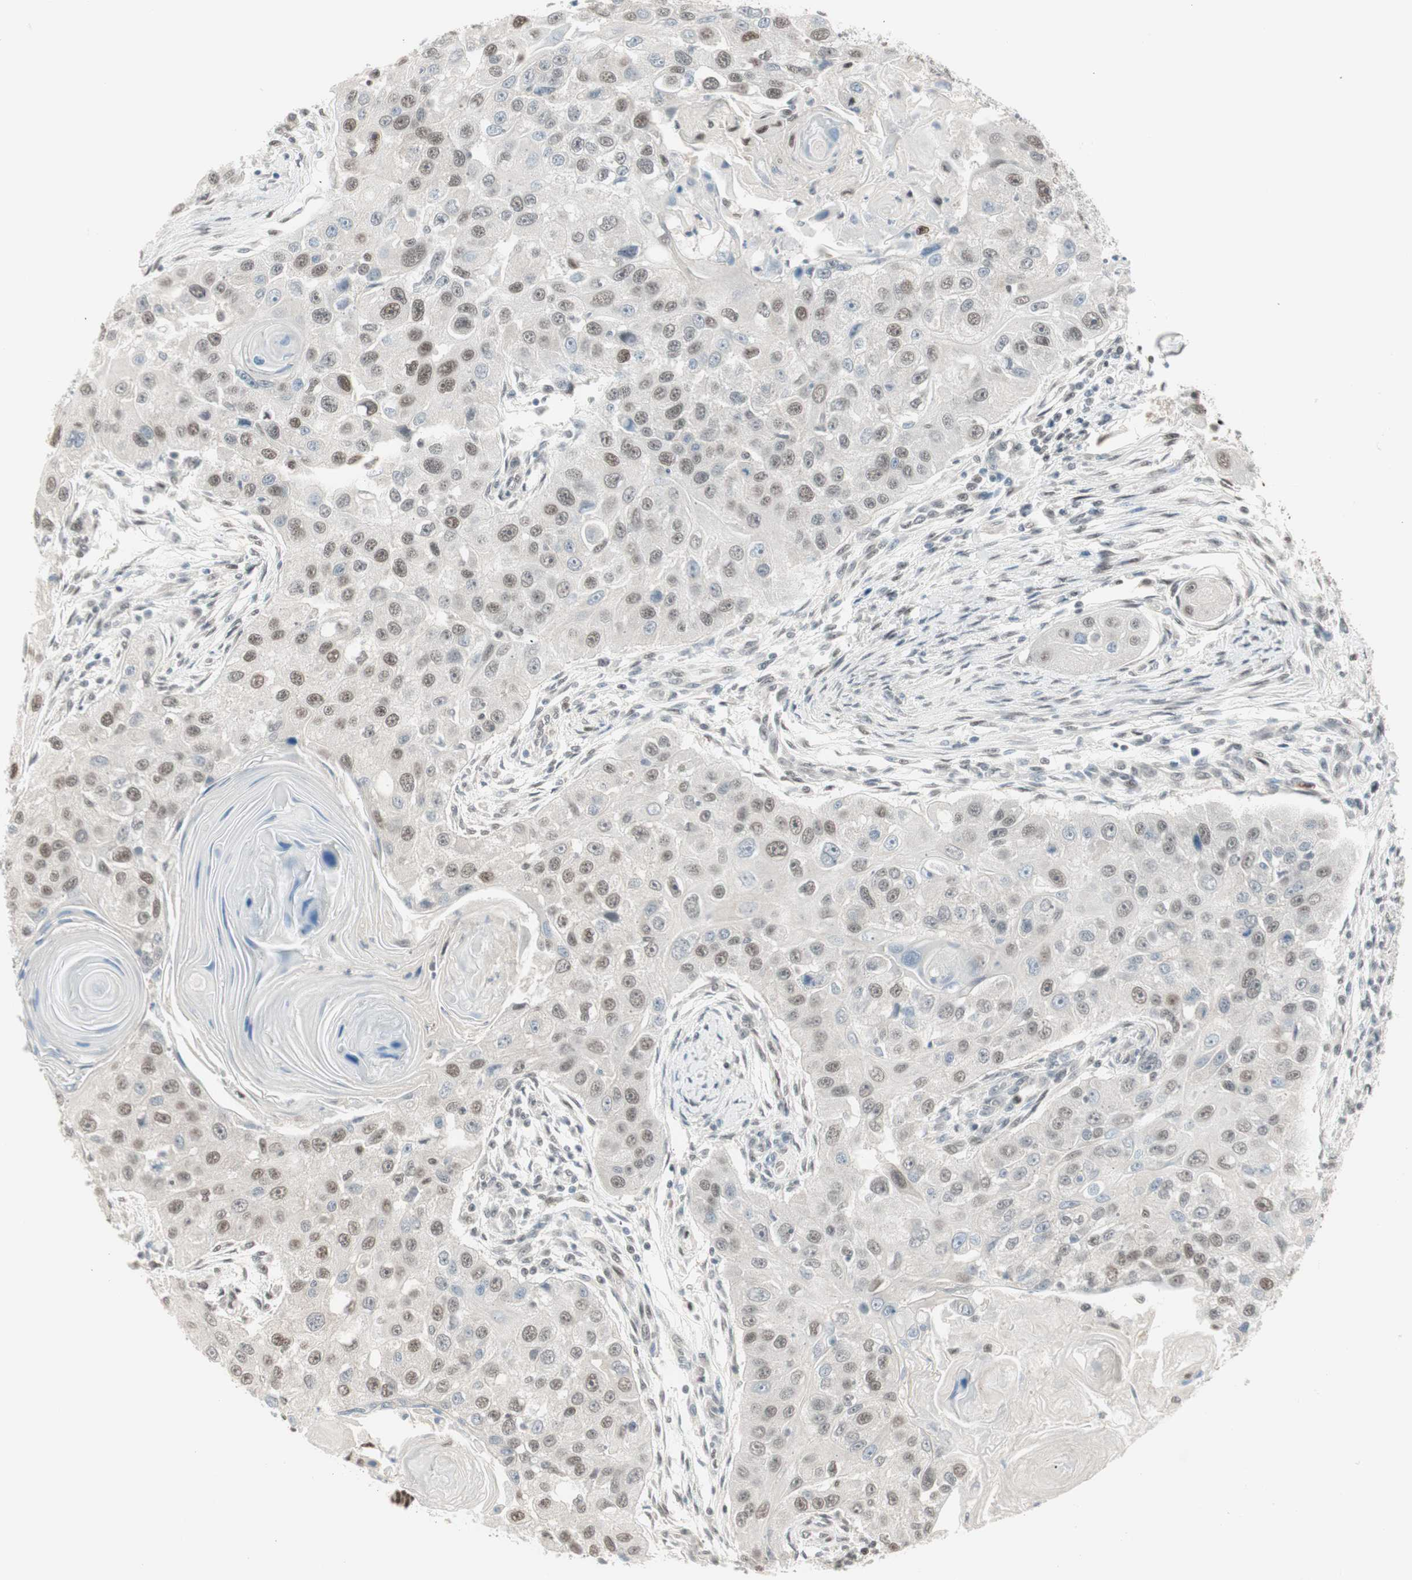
{"staining": {"intensity": "moderate", "quantity": "25%-75%", "location": "nuclear"}, "tissue": "head and neck cancer", "cell_type": "Tumor cells", "image_type": "cancer", "snomed": [{"axis": "morphology", "description": "Normal tissue, NOS"}, {"axis": "morphology", "description": "Squamous cell carcinoma, NOS"}, {"axis": "topography", "description": "Skeletal muscle"}, {"axis": "topography", "description": "Head-Neck"}], "caption": "A medium amount of moderate nuclear positivity is identified in about 25%-75% of tumor cells in head and neck cancer tissue.", "gene": "LONP2", "patient": {"sex": "male", "age": 51}}